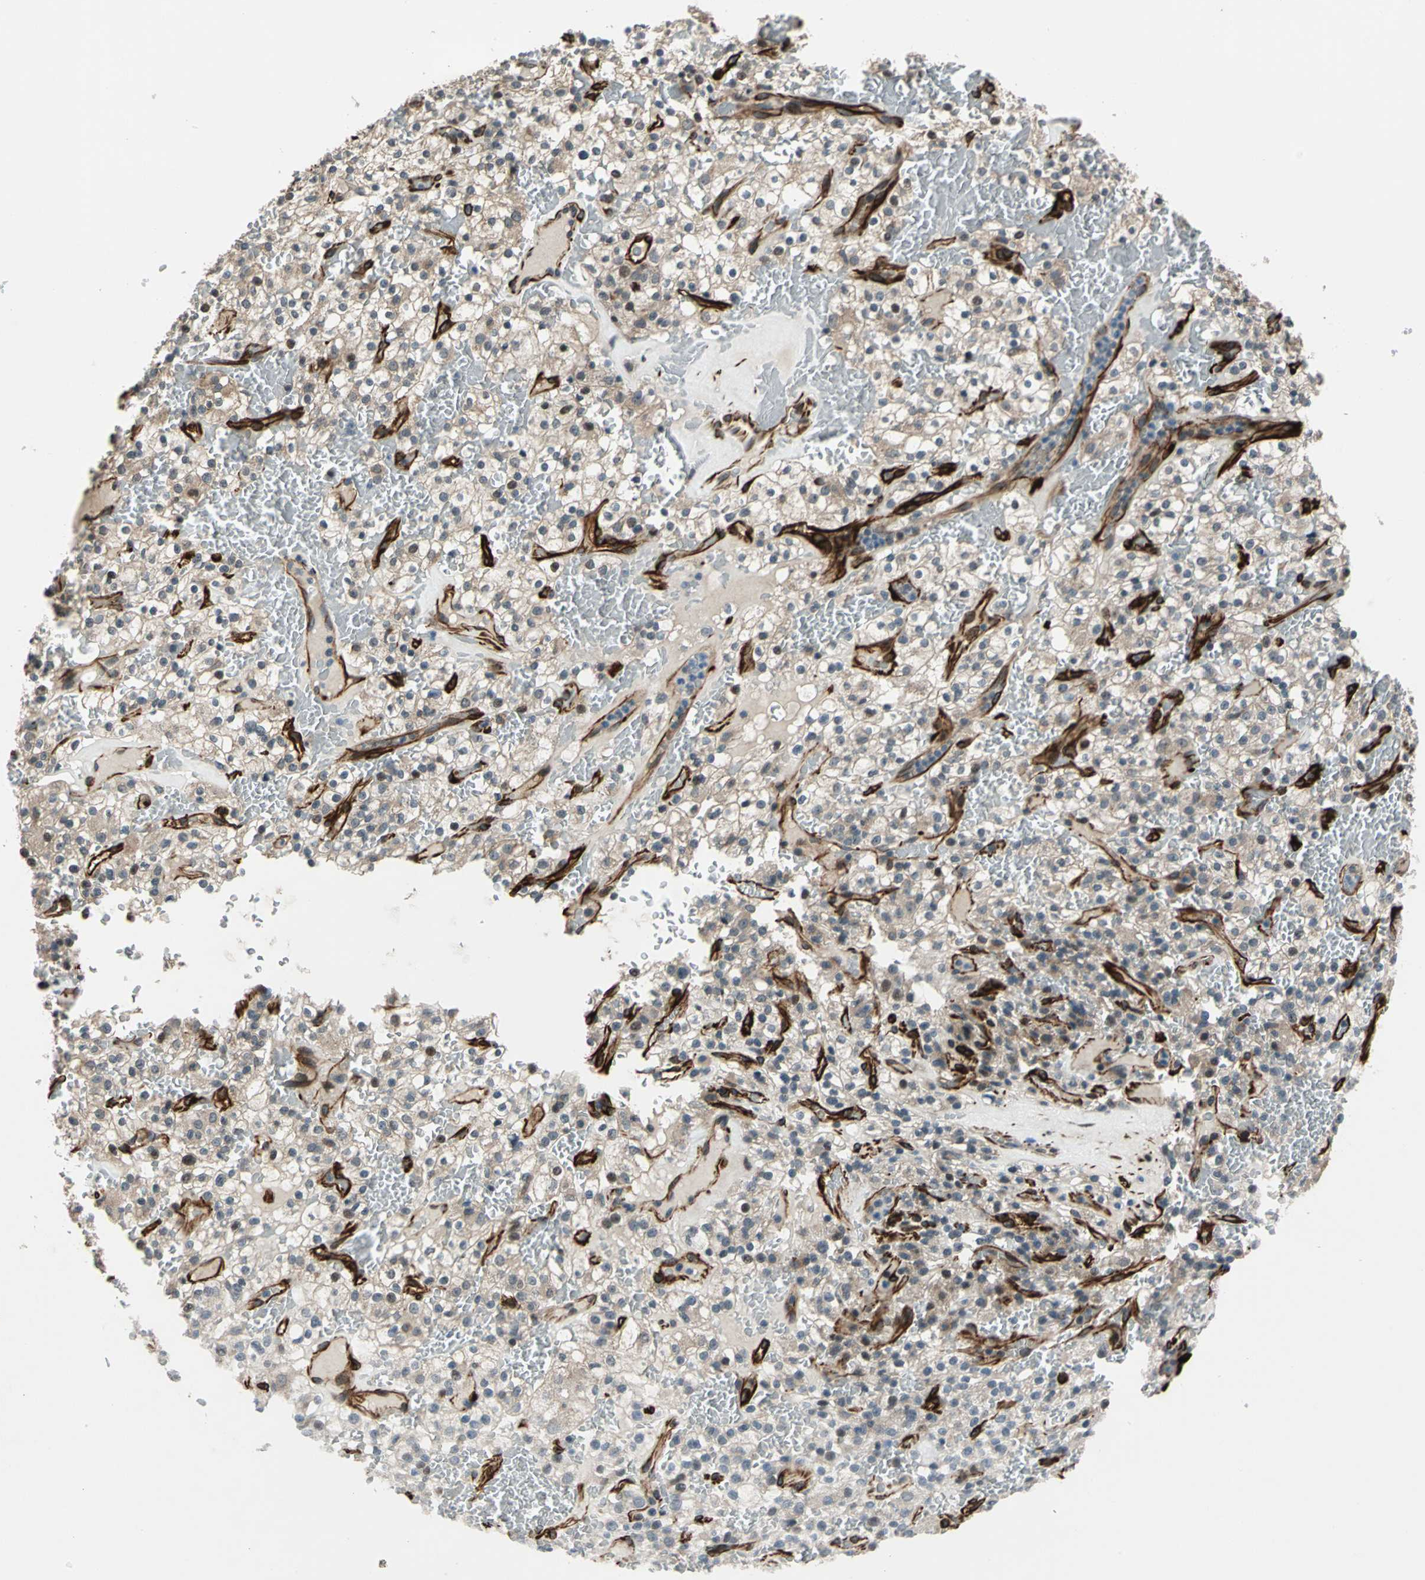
{"staining": {"intensity": "moderate", "quantity": "25%-75%", "location": "cytoplasmic/membranous,nuclear"}, "tissue": "renal cancer", "cell_type": "Tumor cells", "image_type": "cancer", "snomed": [{"axis": "morphology", "description": "Normal tissue, NOS"}, {"axis": "morphology", "description": "Adenocarcinoma, NOS"}, {"axis": "topography", "description": "Kidney"}], "caption": "An immunohistochemistry image of neoplastic tissue is shown. Protein staining in brown labels moderate cytoplasmic/membranous and nuclear positivity in renal cancer within tumor cells. The staining was performed using DAB, with brown indicating positive protein expression. Nuclei are stained blue with hematoxylin.", "gene": "EXD2", "patient": {"sex": "female", "age": 72}}